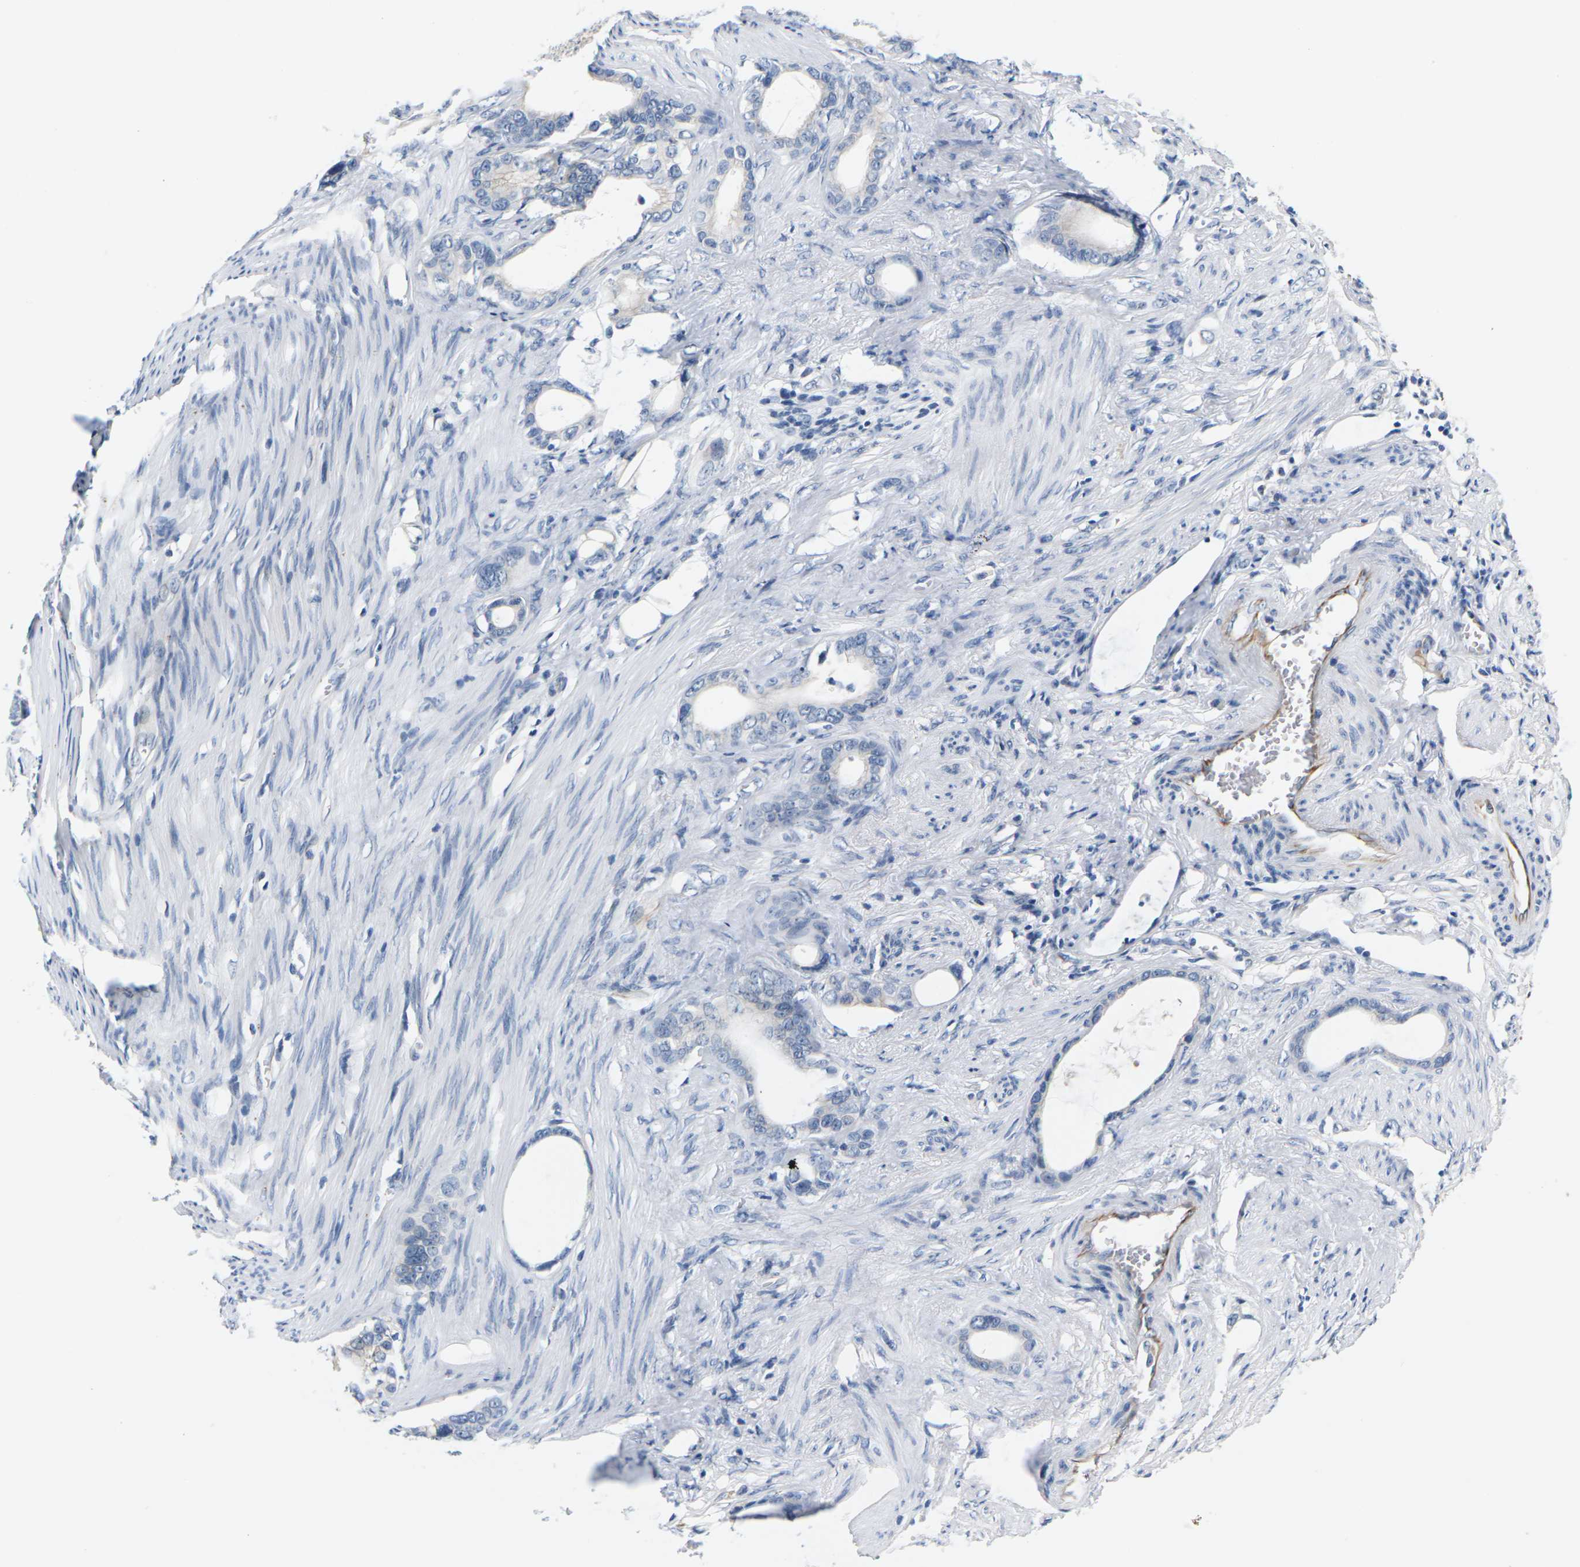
{"staining": {"intensity": "negative", "quantity": "none", "location": "none"}, "tissue": "stomach cancer", "cell_type": "Tumor cells", "image_type": "cancer", "snomed": [{"axis": "morphology", "description": "Adenocarcinoma, NOS"}, {"axis": "topography", "description": "Stomach"}], "caption": "Tumor cells are negative for protein expression in human stomach adenocarcinoma. The staining is performed using DAB brown chromogen with nuclei counter-stained in using hematoxylin.", "gene": "PKP2", "patient": {"sex": "female", "age": 75}}